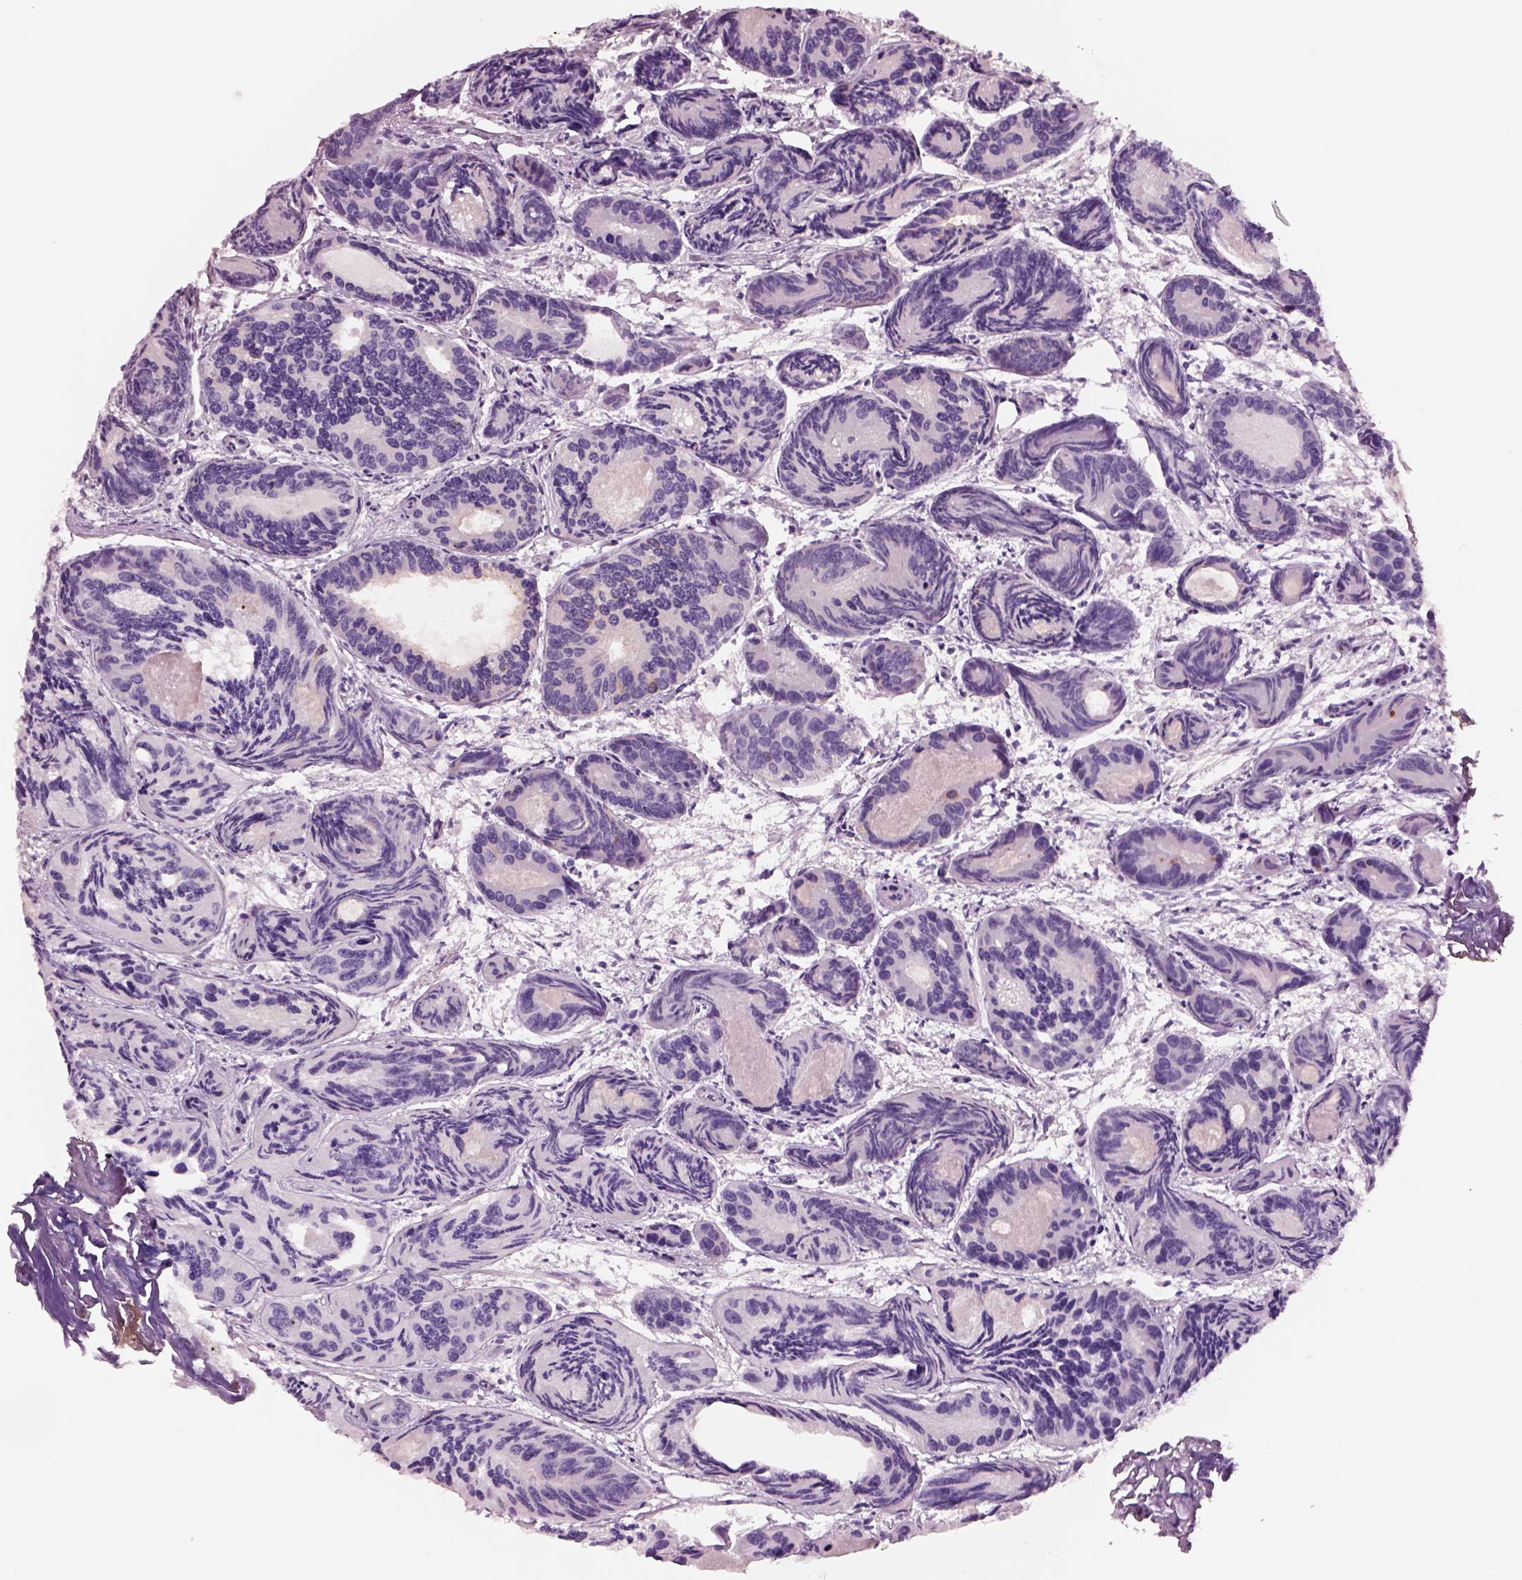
{"staining": {"intensity": "negative", "quantity": "none", "location": "none"}, "tissue": "prostate cancer", "cell_type": "Tumor cells", "image_type": "cancer", "snomed": [{"axis": "morphology", "description": "Adenocarcinoma, Medium grade"}, {"axis": "topography", "description": "Prostate"}], "caption": "This is an immunohistochemistry (IHC) image of human prostate cancer. There is no staining in tumor cells.", "gene": "SCML2", "patient": {"sex": "male", "age": 74}}